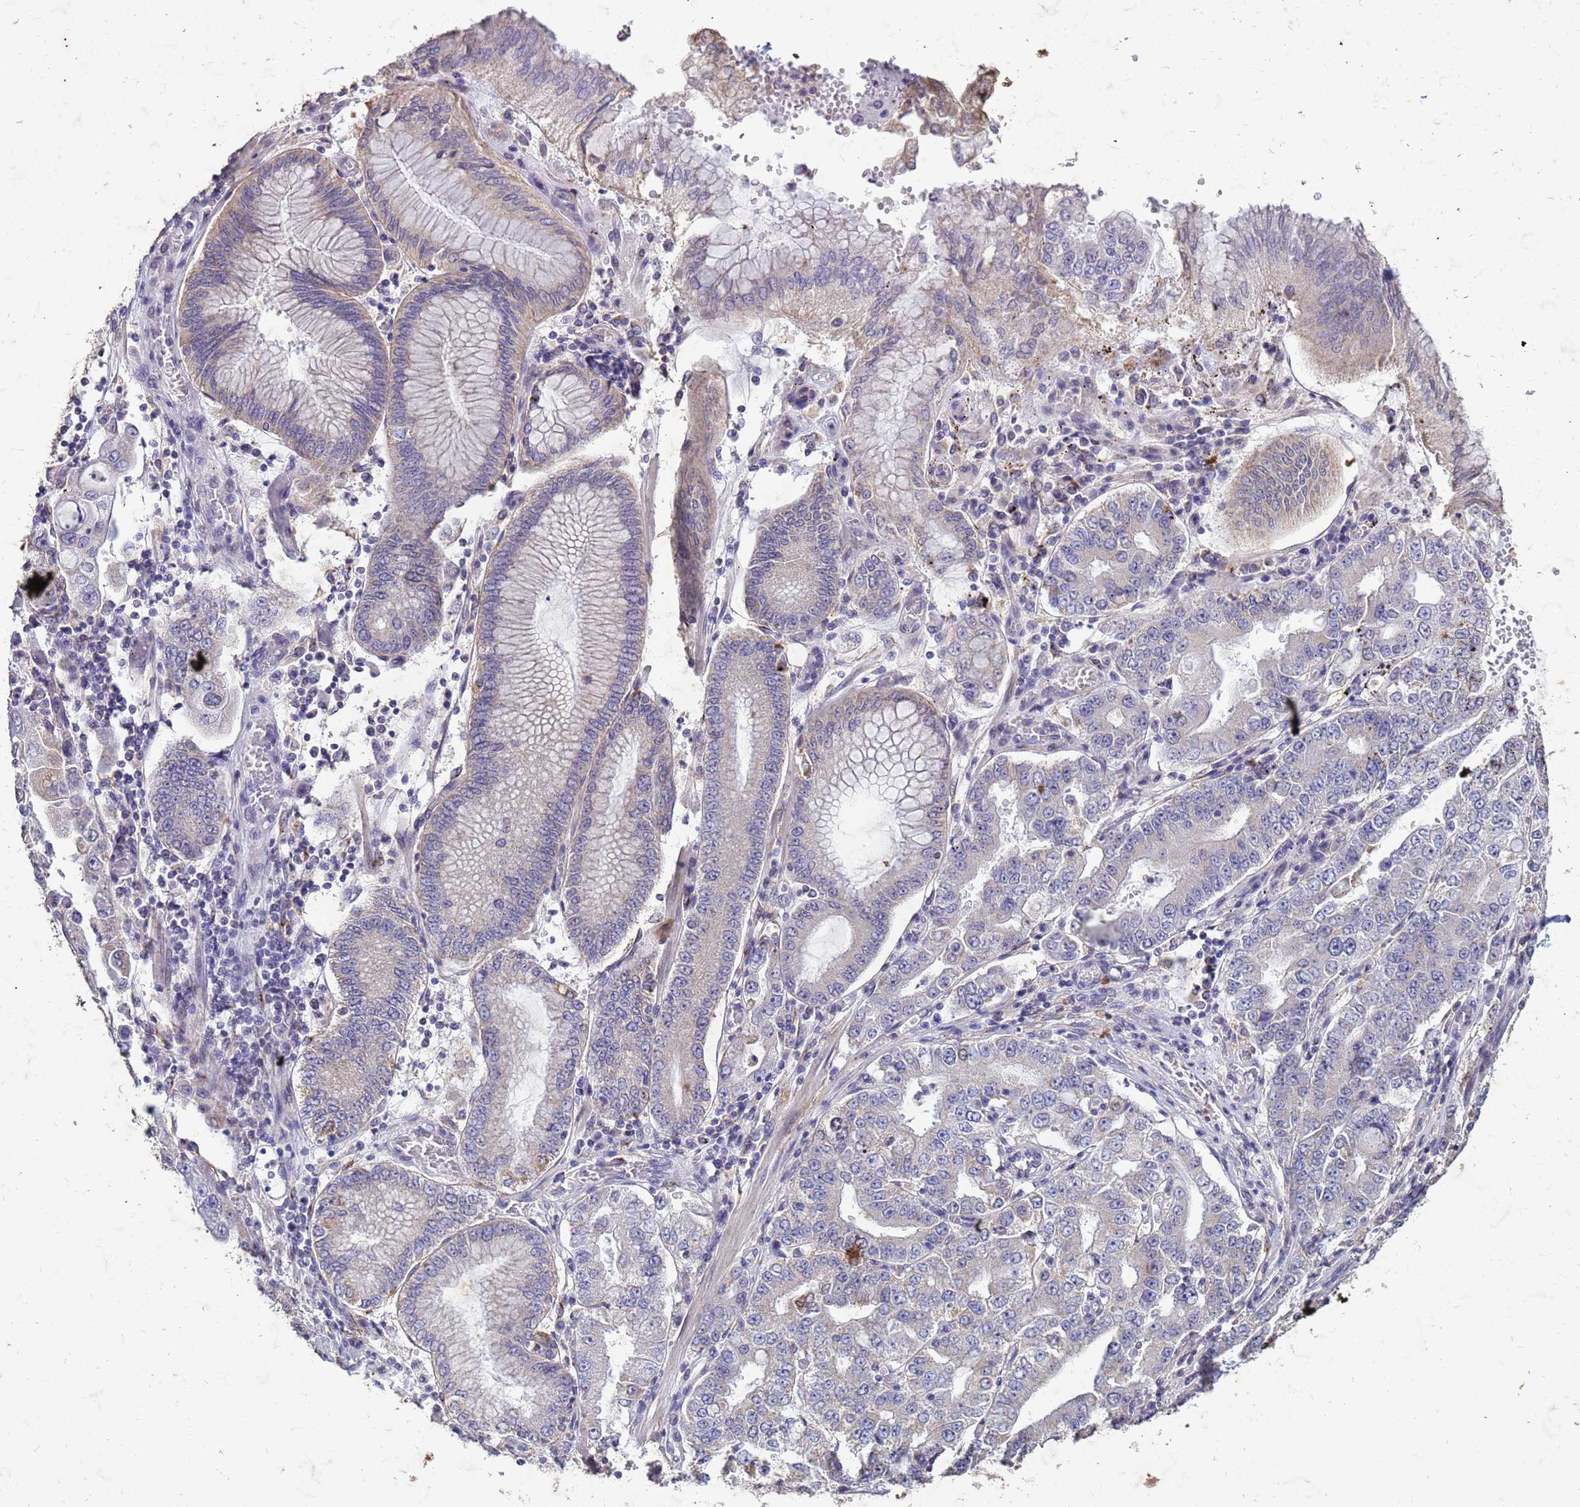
{"staining": {"intensity": "weak", "quantity": "<25%", "location": "cytoplasmic/membranous"}, "tissue": "stomach cancer", "cell_type": "Tumor cells", "image_type": "cancer", "snomed": [{"axis": "morphology", "description": "Adenocarcinoma, NOS"}, {"axis": "topography", "description": "Stomach"}], "caption": "High magnification brightfield microscopy of stomach cancer (adenocarcinoma) stained with DAB (3,3'-diaminobenzidine) (brown) and counterstained with hematoxylin (blue): tumor cells show no significant staining. (DAB (3,3'-diaminobenzidine) immunohistochemistry (IHC) with hematoxylin counter stain).", "gene": "SLC25A15", "patient": {"sex": "male", "age": 76}}